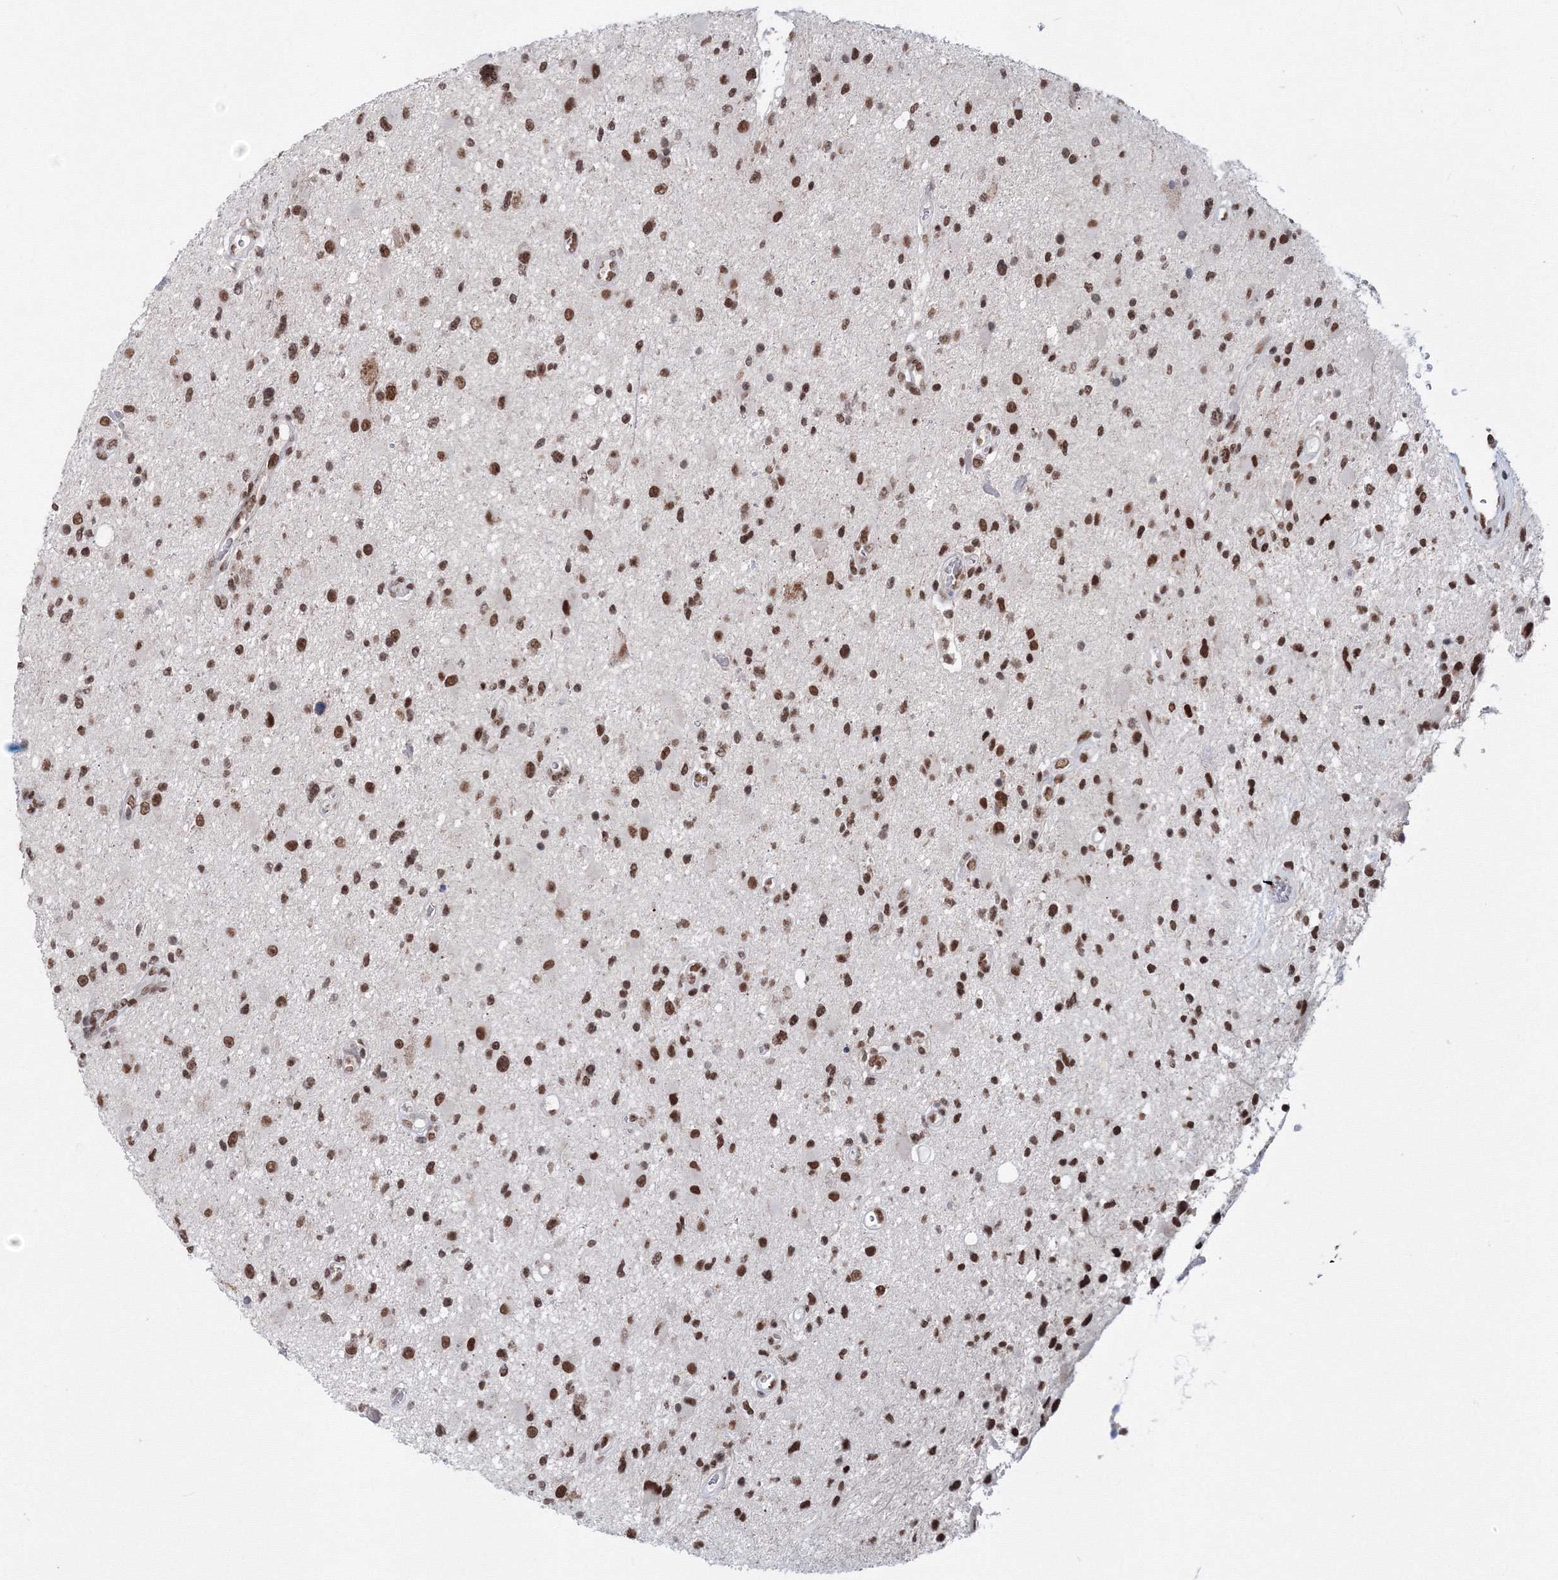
{"staining": {"intensity": "strong", "quantity": ">75%", "location": "nuclear"}, "tissue": "glioma", "cell_type": "Tumor cells", "image_type": "cancer", "snomed": [{"axis": "morphology", "description": "Glioma, malignant, High grade"}, {"axis": "topography", "description": "Brain"}], "caption": "Brown immunohistochemical staining in malignant glioma (high-grade) displays strong nuclear positivity in about >75% of tumor cells. (Stains: DAB in brown, nuclei in blue, Microscopy: brightfield microscopy at high magnification).", "gene": "SF3B6", "patient": {"sex": "male", "age": 33}}